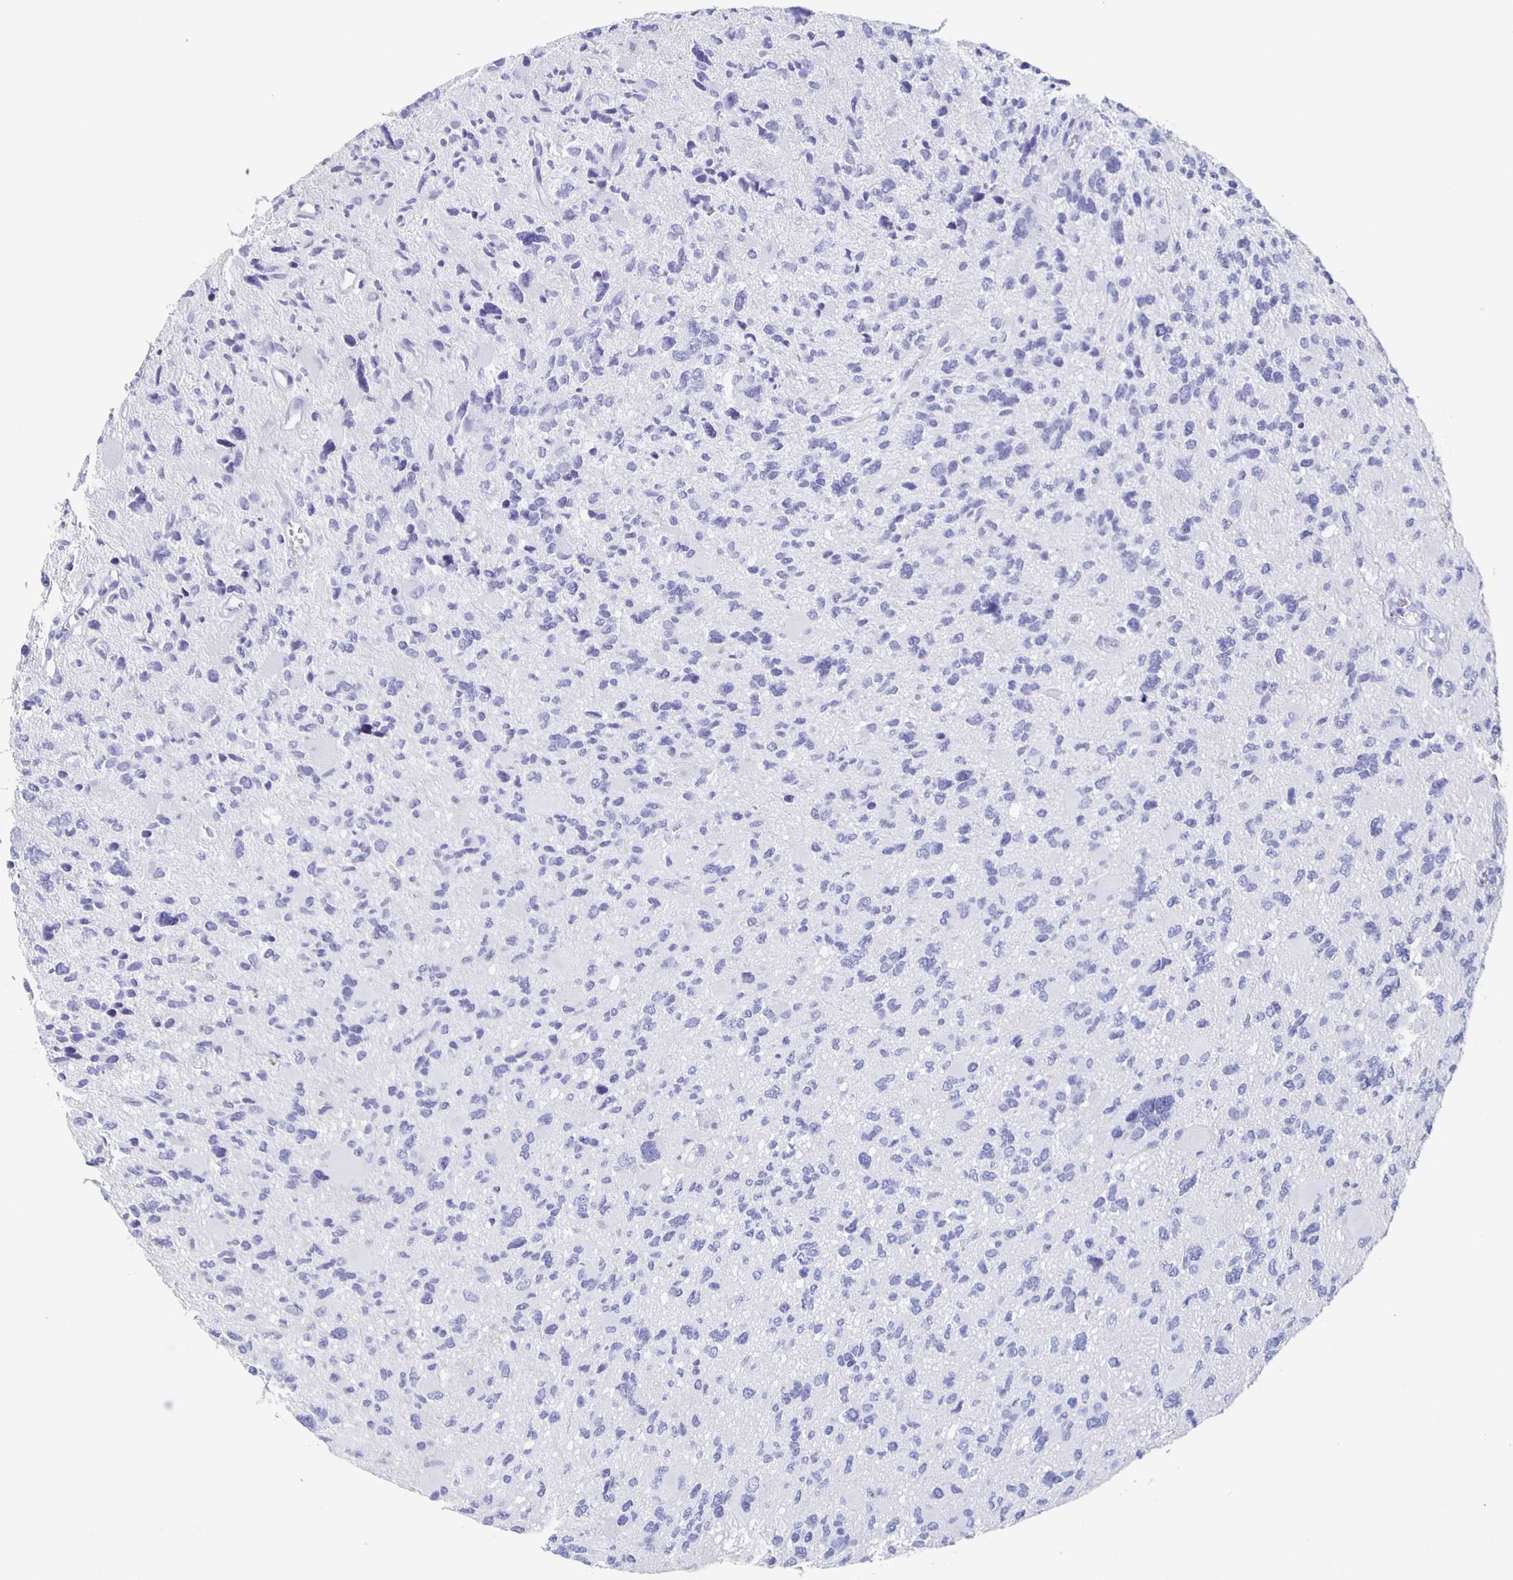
{"staining": {"intensity": "negative", "quantity": "none", "location": "none"}, "tissue": "glioma", "cell_type": "Tumor cells", "image_type": "cancer", "snomed": [{"axis": "morphology", "description": "Glioma, malignant, High grade"}, {"axis": "topography", "description": "Brain"}], "caption": "Histopathology image shows no protein staining in tumor cells of malignant glioma (high-grade) tissue. (DAB immunohistochemistry (IHC), high magnification).", "gene": "SLC34A2", "patient": {"sex": "female", "age": 11}}